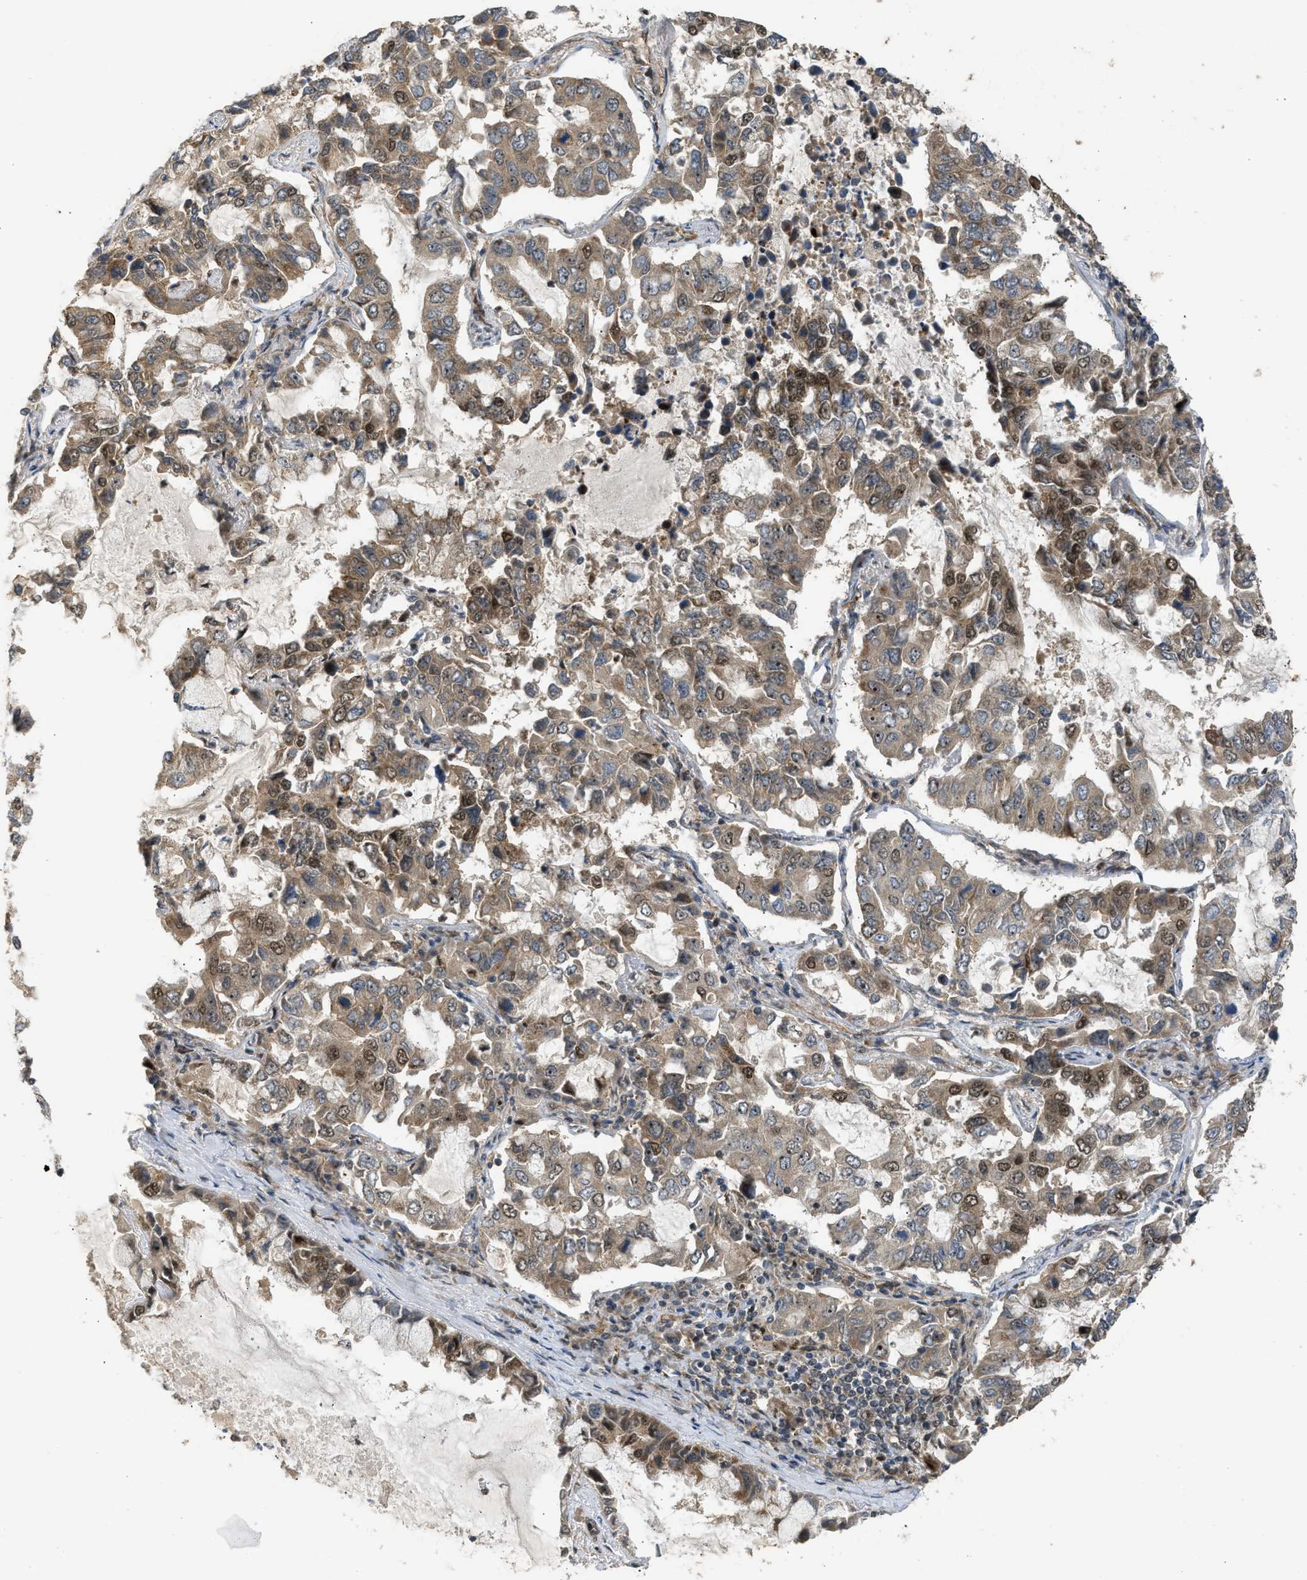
{"staining": {"intensity": "moderate", "quantity": ">75%", "location": "cytoplasmic/membranous,nuclear"}, "tissue": "lung cancer", "cell_type": "Tumor cells", "image_type": "cancer", "snomed": [{"axis": "morphology", "description": "Adenocarcinoma, NOS"}, {"axis": "topography", "description": "Lung"}], "caption": "Protein analysis of adenocarcinoma (lung) tissue reveals moderate cytoplasmic/membranous and nuclear expression in about >75% of tumor cells. (DAB = brown stain, brightfield microscopy at high magnification).", "gene": "GET1", "patient": {"sex": "male", "age": 64}}